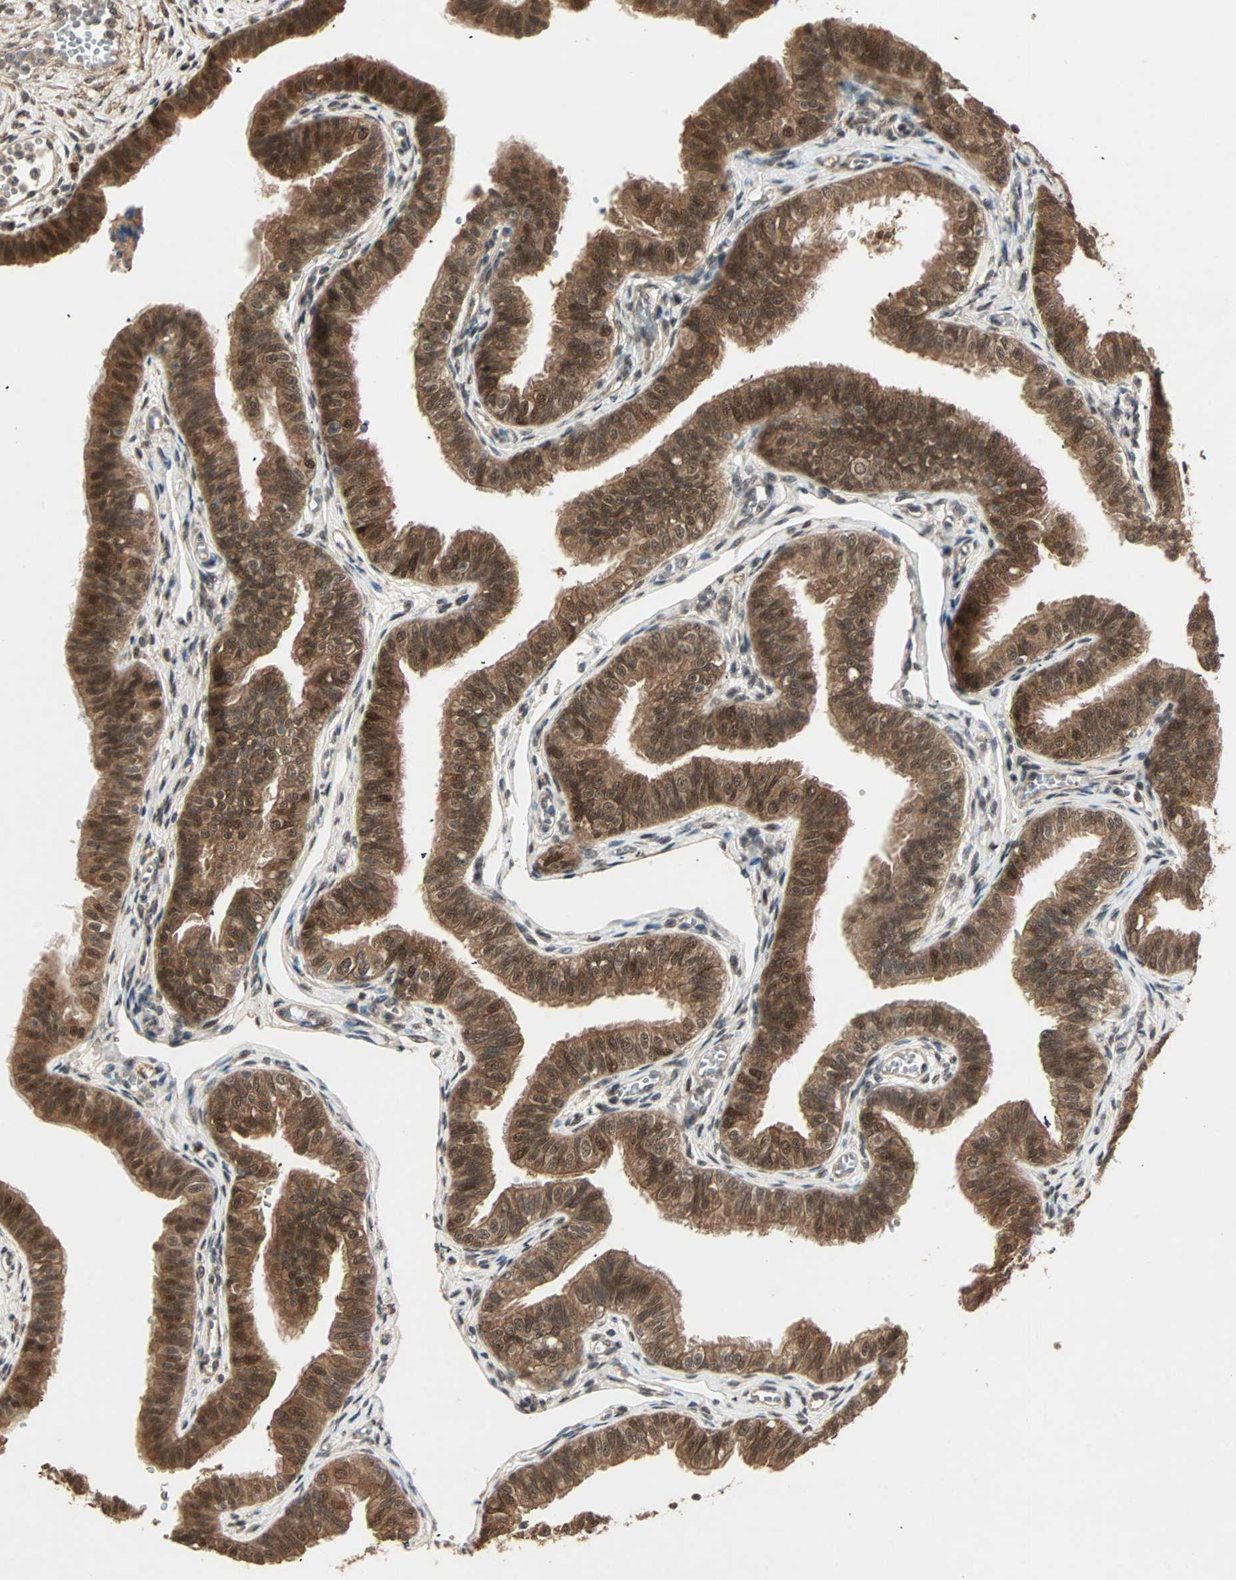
{"staining": {"intensity": "strong", "quantity": ">75%", "location": "cytoplasmic/membranous,nuclear"}, "tissue": "fallopian tube", "cell_type": "Glandular cells", "image_type": "normal", "snomed": [{"axis": "morphology", "description": "Normal tissue, NOS"}, {"axis": "morphology", "description": "Dermoid, NOS"}, {"axis": "topography", "description": "Fallopian tube"}], "caption": "IHC image of normal fallopian tube: fallopian tube stained using immunohistochemistry (IHC) shows high levels of strong protein expression localized specifically in the cytoplasmic/membranous,nuclear of glandular cells, appearing as a cytoplasmic/membranous,nuclear brown color.", "gene": "ZSCAN31", "patient": {"sex": "female", "age": 33}}